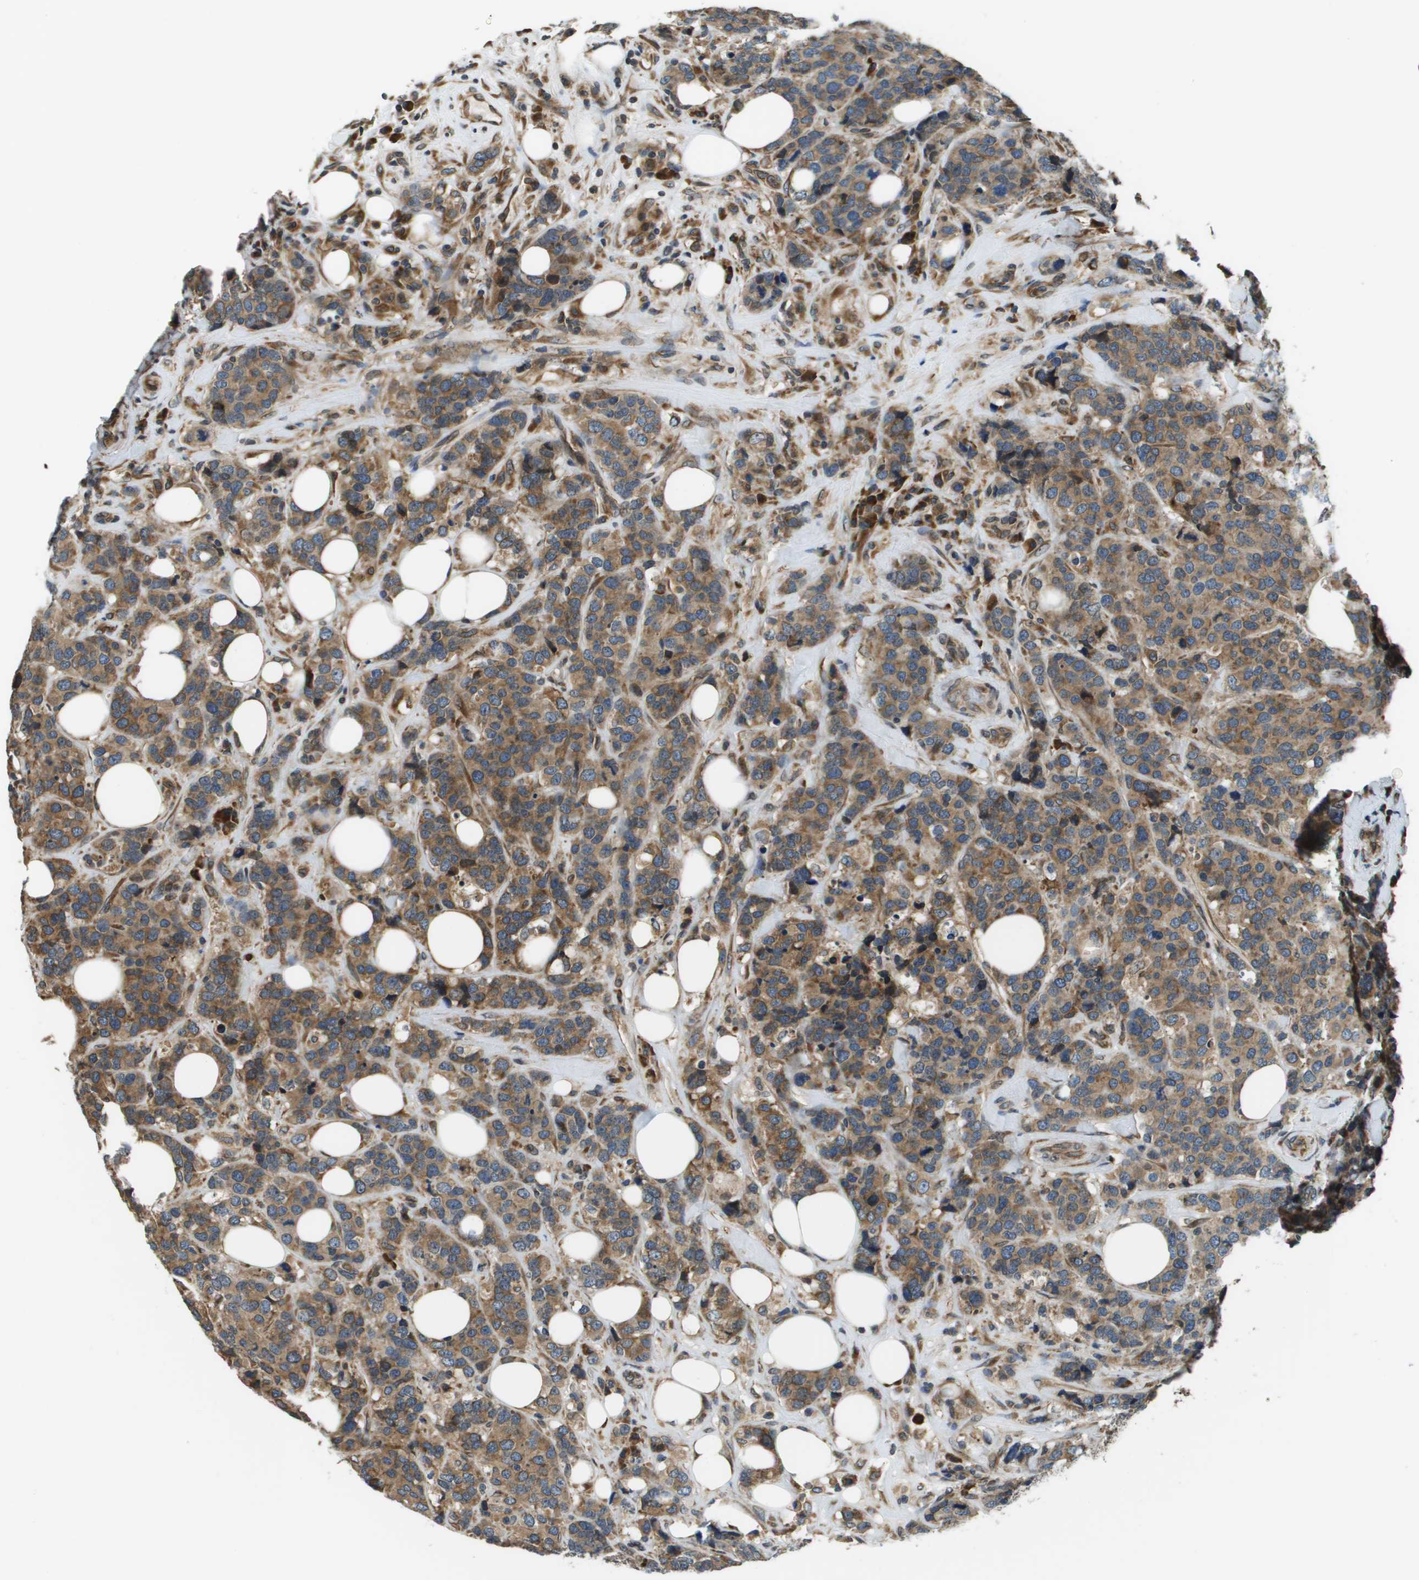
{"staining": {"intensity": "moderate", "quantity": ">75%", "location": "cytoplasmic/membranous"}, "tissue": "breast cancer", "cell_type": "Tumor cells", "image_type": "cancer", "snomed": [{"axis": "morphology", "description": "Lobular carcinoma"}, {"axis": "topography", "description": "Breast"}], "caption": "The histopathology image displays immunohistochemical staining of lobular carcinoma (breast). There is moderate cytoplasmic/membranous staining is appreciated in approximately >75% of tumor cells.", "gene": "SEC62", "patient": {"sex": "female", "age": 59}}